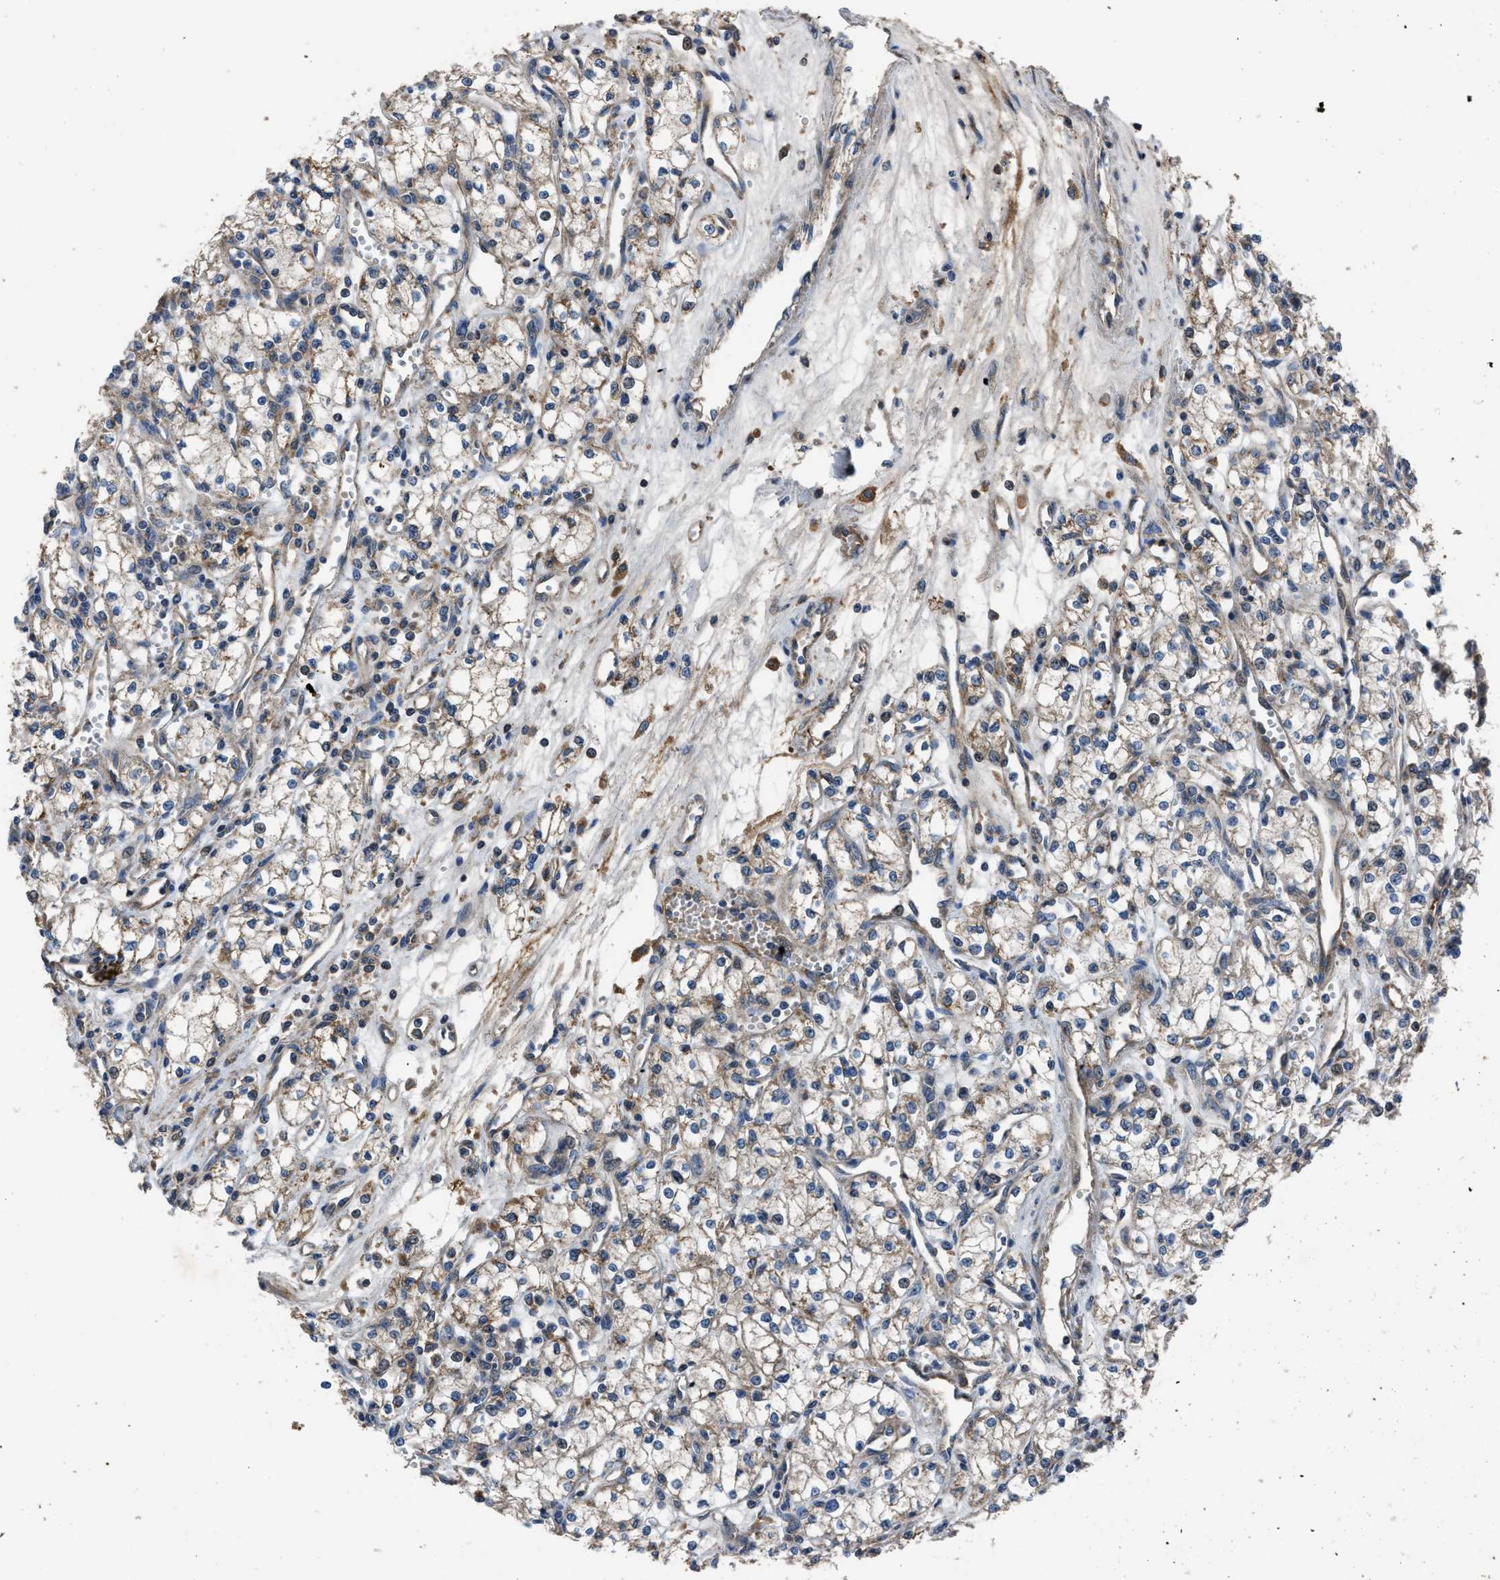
{"staining": {"intensity": "weak", "quantity": "25%-75%", "location": "cytoplasmic/membranous"}, "tissue": "renal cancer", "cell_type": "Tumor cells", "image_type": "cancer", "snomed": [{"axis": "morphology", "description": "Adenocarcinoma, NOS"}, {"axis": "topography", "description": "Kidney"}], "caption": "About 25%-75% of tumor cells in renal cancer exhibit weak cytoplasmic/membranous protein expression as visualized by brown immunohistochemical staining.", "gene": "ERC1", "patient": {"sex": "male", "age": 59}}